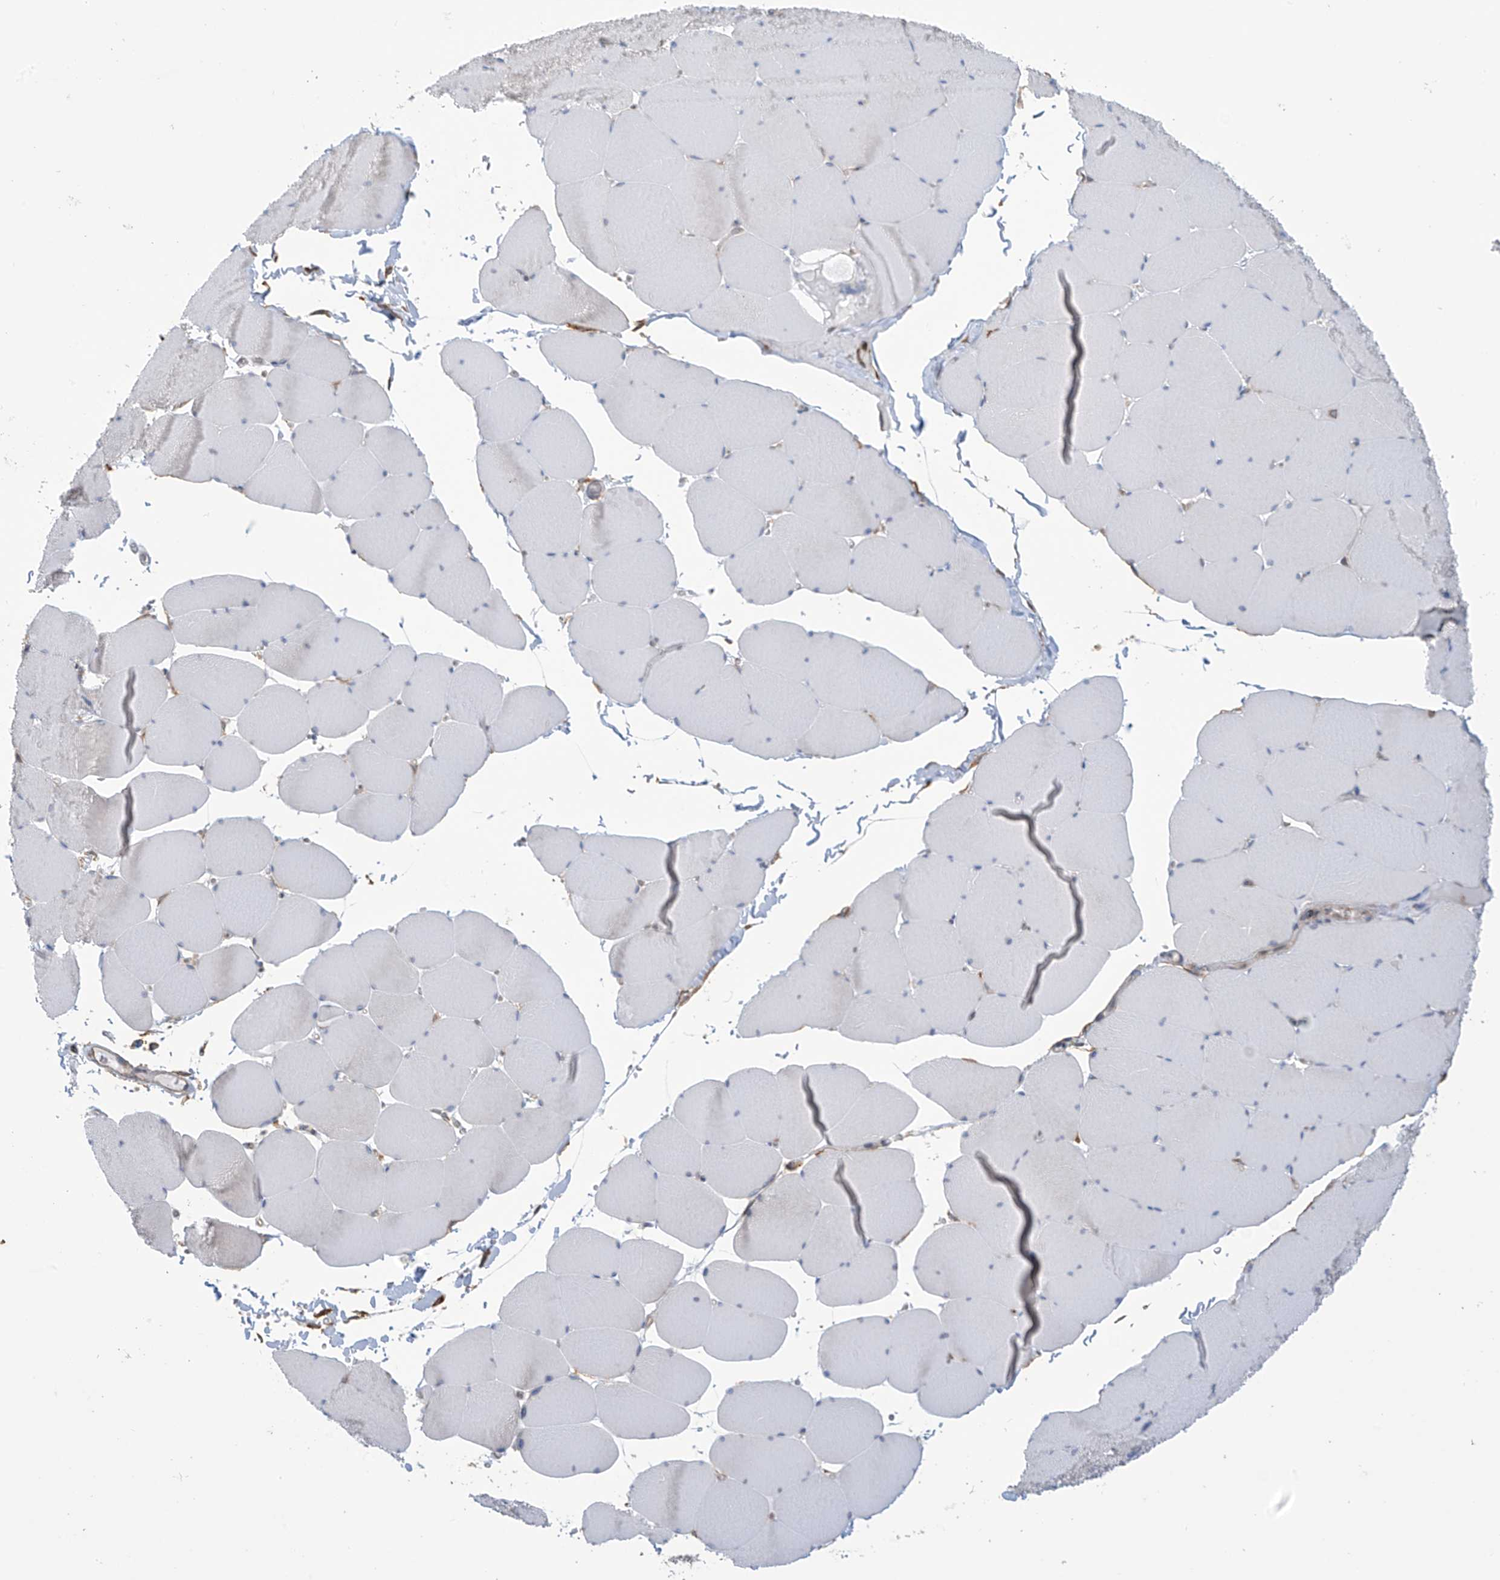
{"staining": {"intensity": "negative", "quantity": "none", "location": "none"}, "tissue": "skeletal muscle", "cell_type": "Myocytes", "image_type": "normal", "snomed": [{"axis": "morphology", "description": "Normal tissue, NOS"}, {"axis": "topography", "description": "Skeletal muscle"}, {"axis": "topography", "description": "Head-Neck"}], "caption": "Immunohistochemical staining of unremarkable skeletal muscle reveals no significant expression in myocytes. (DAB immunohistochemistry (IHC) with hematoxylin counter stain).", "gene": "KIAA1522", "patient": {"sex": "male", "age": 66}}